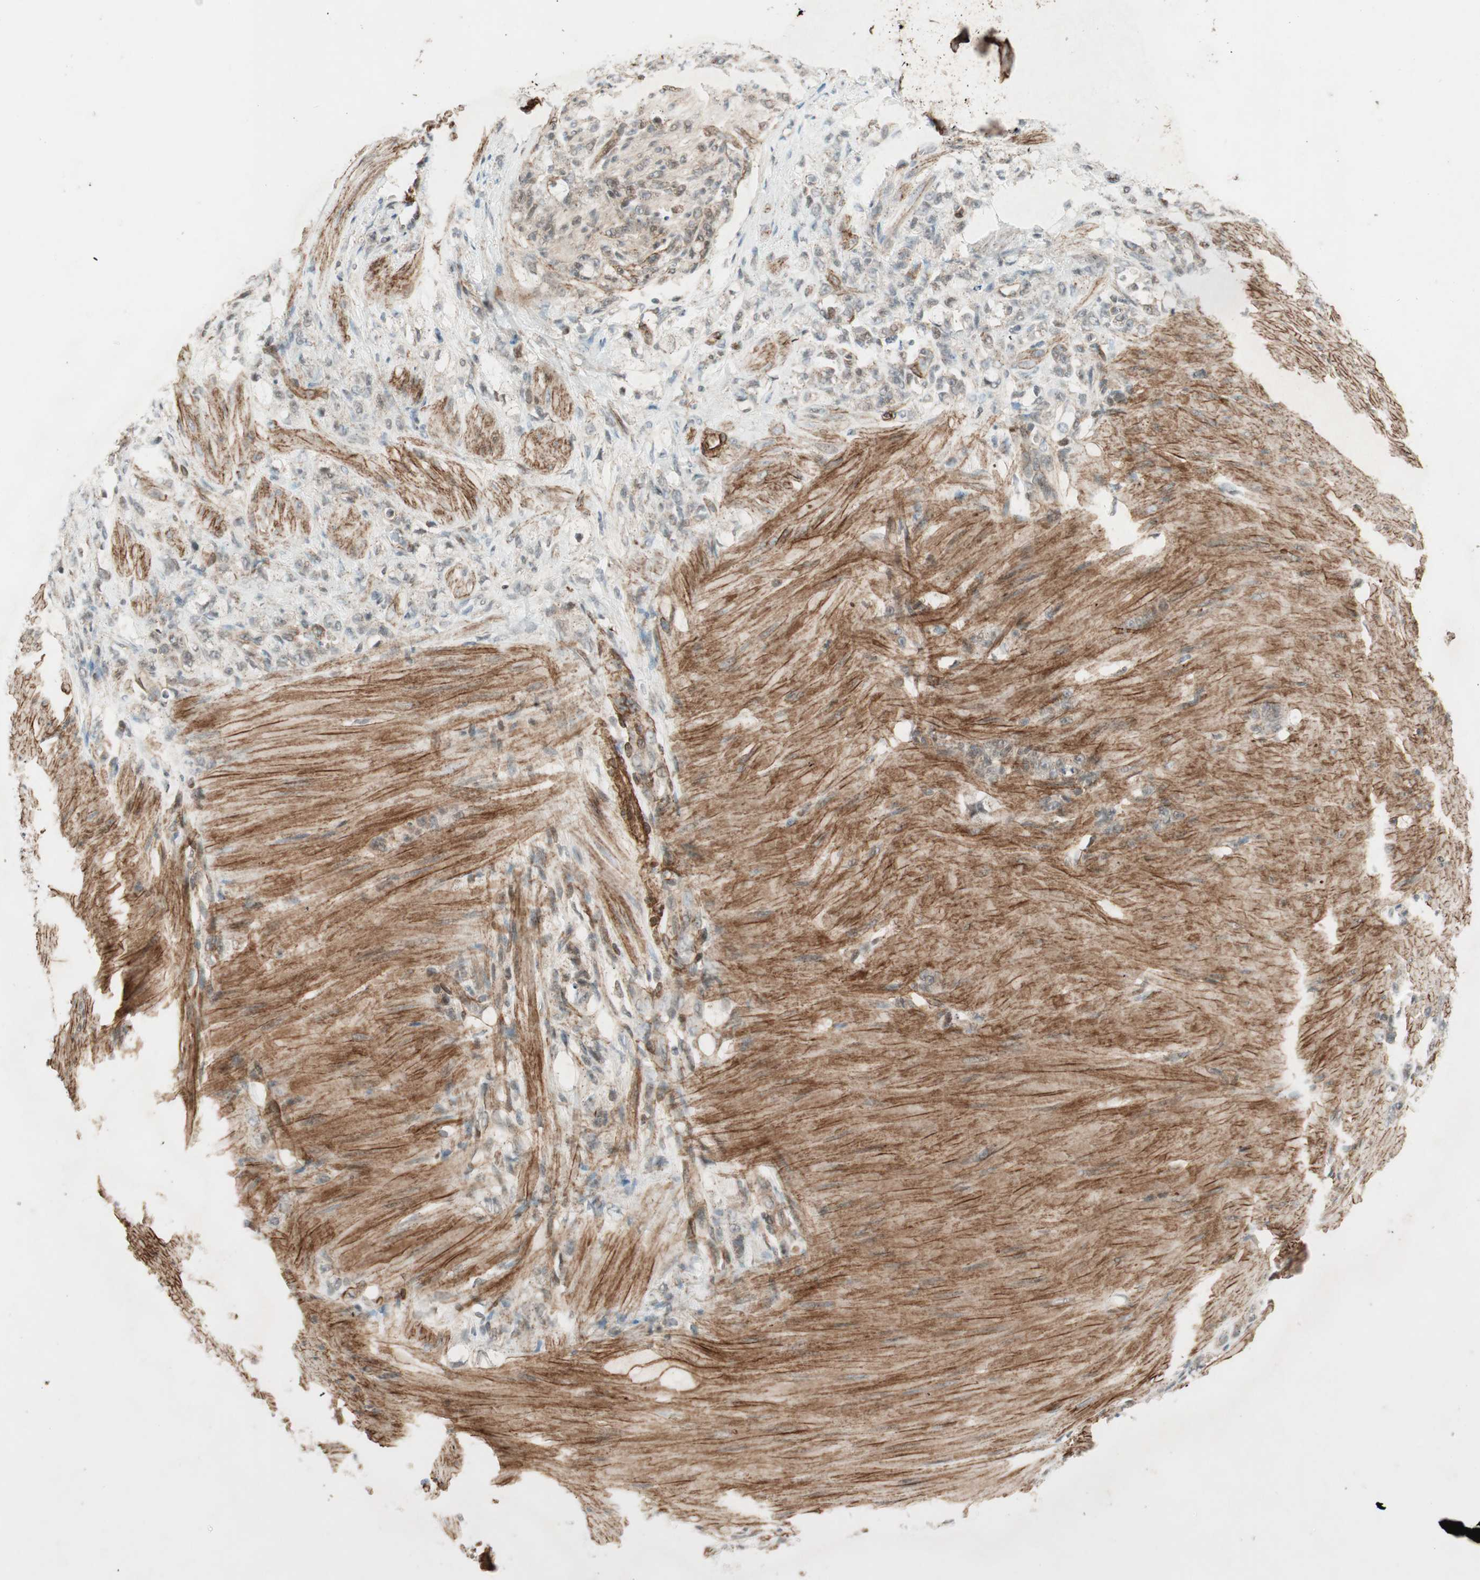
{"staining": {"intensity": "negative", "quantity": "none", "location": "none"}, "tissue": "stomach cancer", "cell_type": "Tumor cells", "image_type": "cancer", "snomed": [{"axis": "morphology", "description": "Adenocarcinoma, NOS"}, {"axis": "topography", "description": "Stomach"}], "caption": "Immunohistochemistry (IHC) photomicrograph of neoplastic tissue: human stomach adenocarcinoma stained with DAB reveals no significant protein positivity in tumor cells.", "gene": "CDK19", "patient": {"sex": "male", "age": 82}}